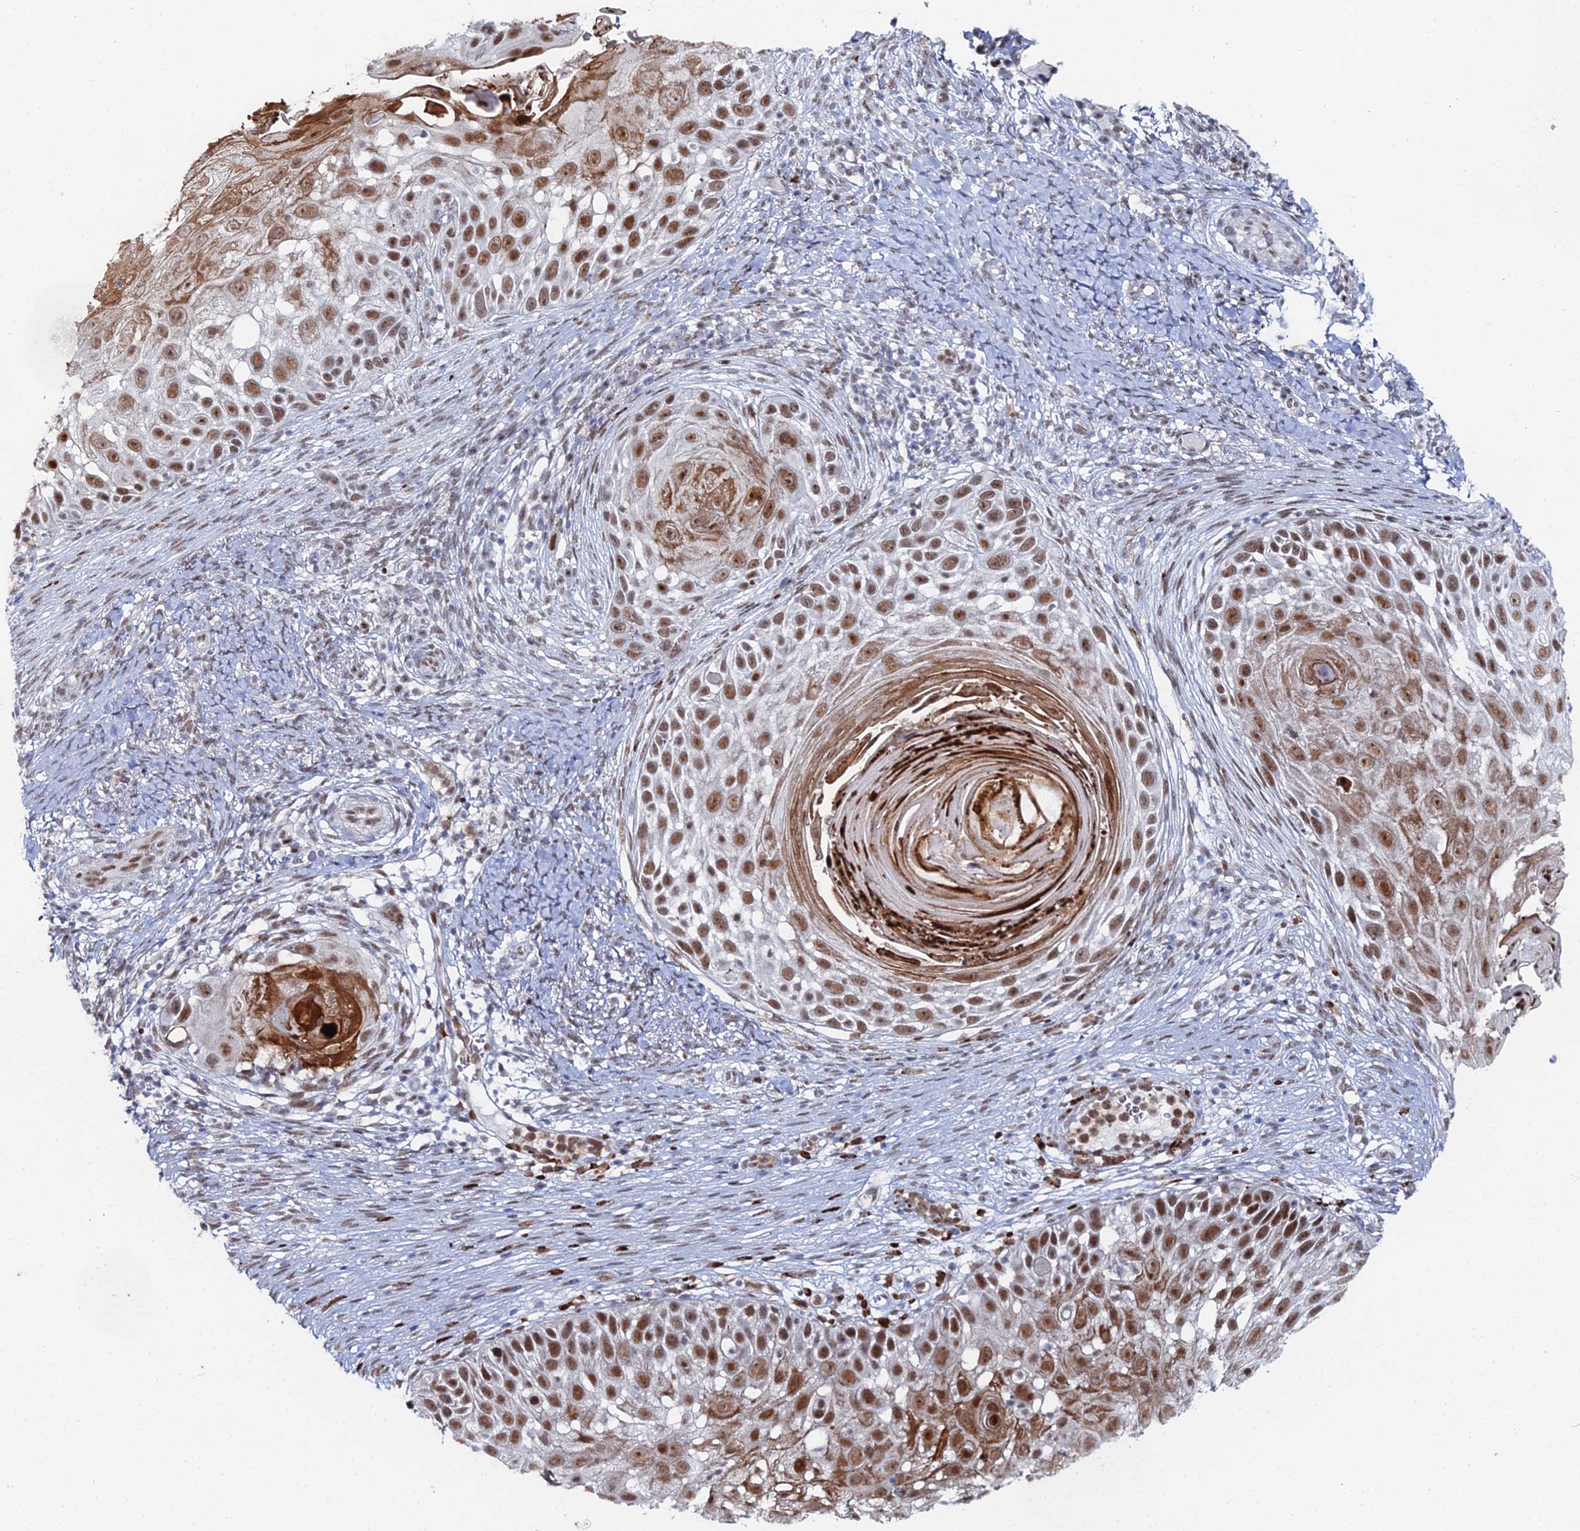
{"staining": {"intensity": "moderate", "quantity": ">75%", "location": "nuclear"}, "tissue": "skin cancer", "cell_type": "Tumor cells", "image_type": "cancer", "snomed": [{"axis": "morphology", "description": "Squamous cell carcinoma, NOS"}, {"axis": "topography", "description": "Skin"}], "caption": "Squamous cell carcinoma (skin) tissue displays moderate nuclear expression in approximately >75% of tumor cells", "gene": "GSC2", "patient": {"sex": "female", "age": 44}}